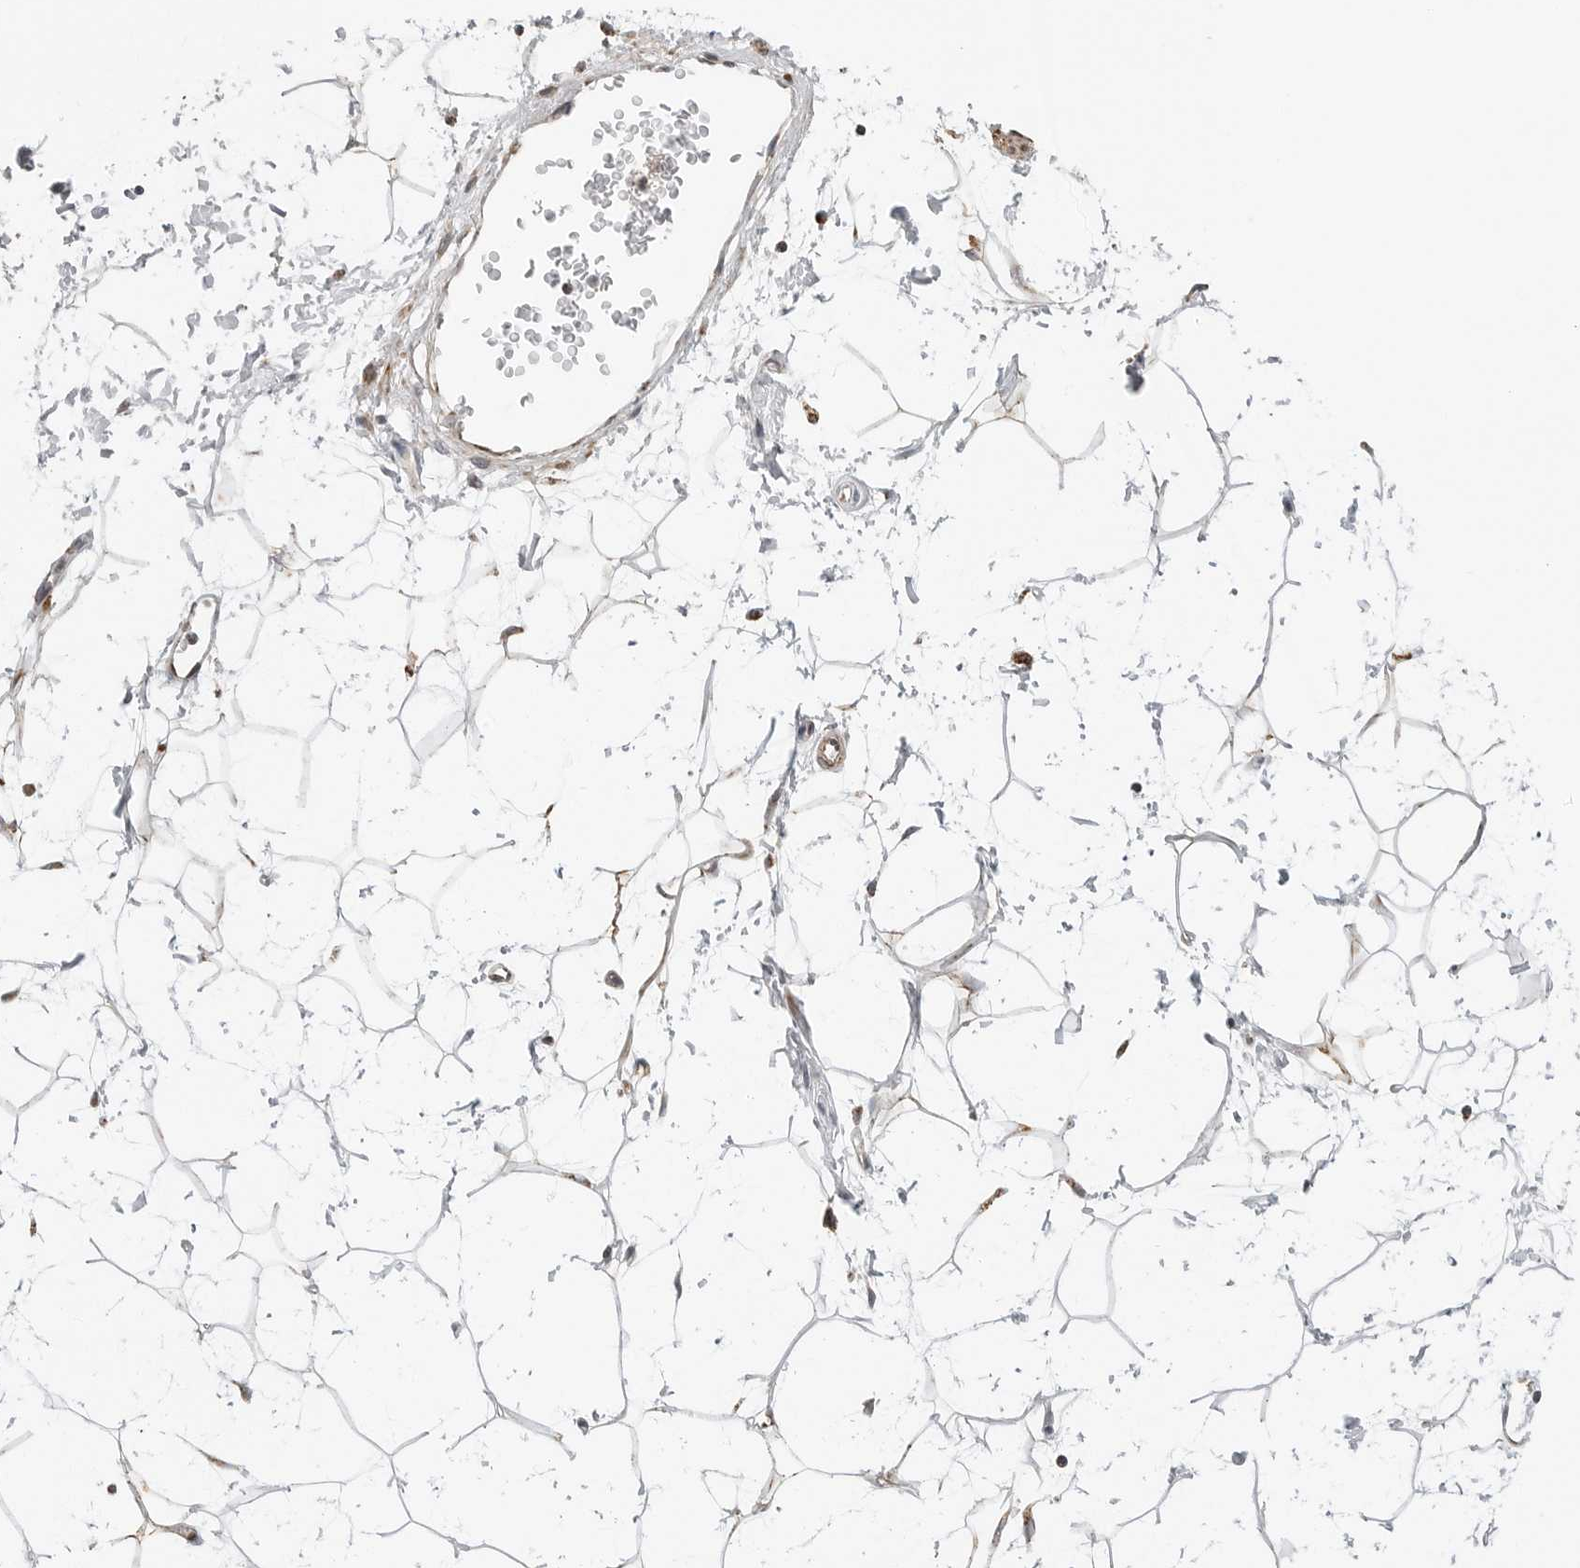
{"staining": {"intensity": "weak", "quantity": ">75%", "location": "cytoplasmic/membranous"}, "tissue": "adipose tissue", "cell_type": "Adipocytes", "image_type": "normal", "snomed": [{"axis": "morphology", "description": "Normal tissue, NOS"}, {"axis": "topography", "description": "Soft tissue"}], "caption": "IHC of benign adipose tissue displays low levels of weak cytoplasmic/membranous positivity in approximately >75% of adipocytes.", "gene": "PEX2", "patient": {"sex": "male", "age": 72}}